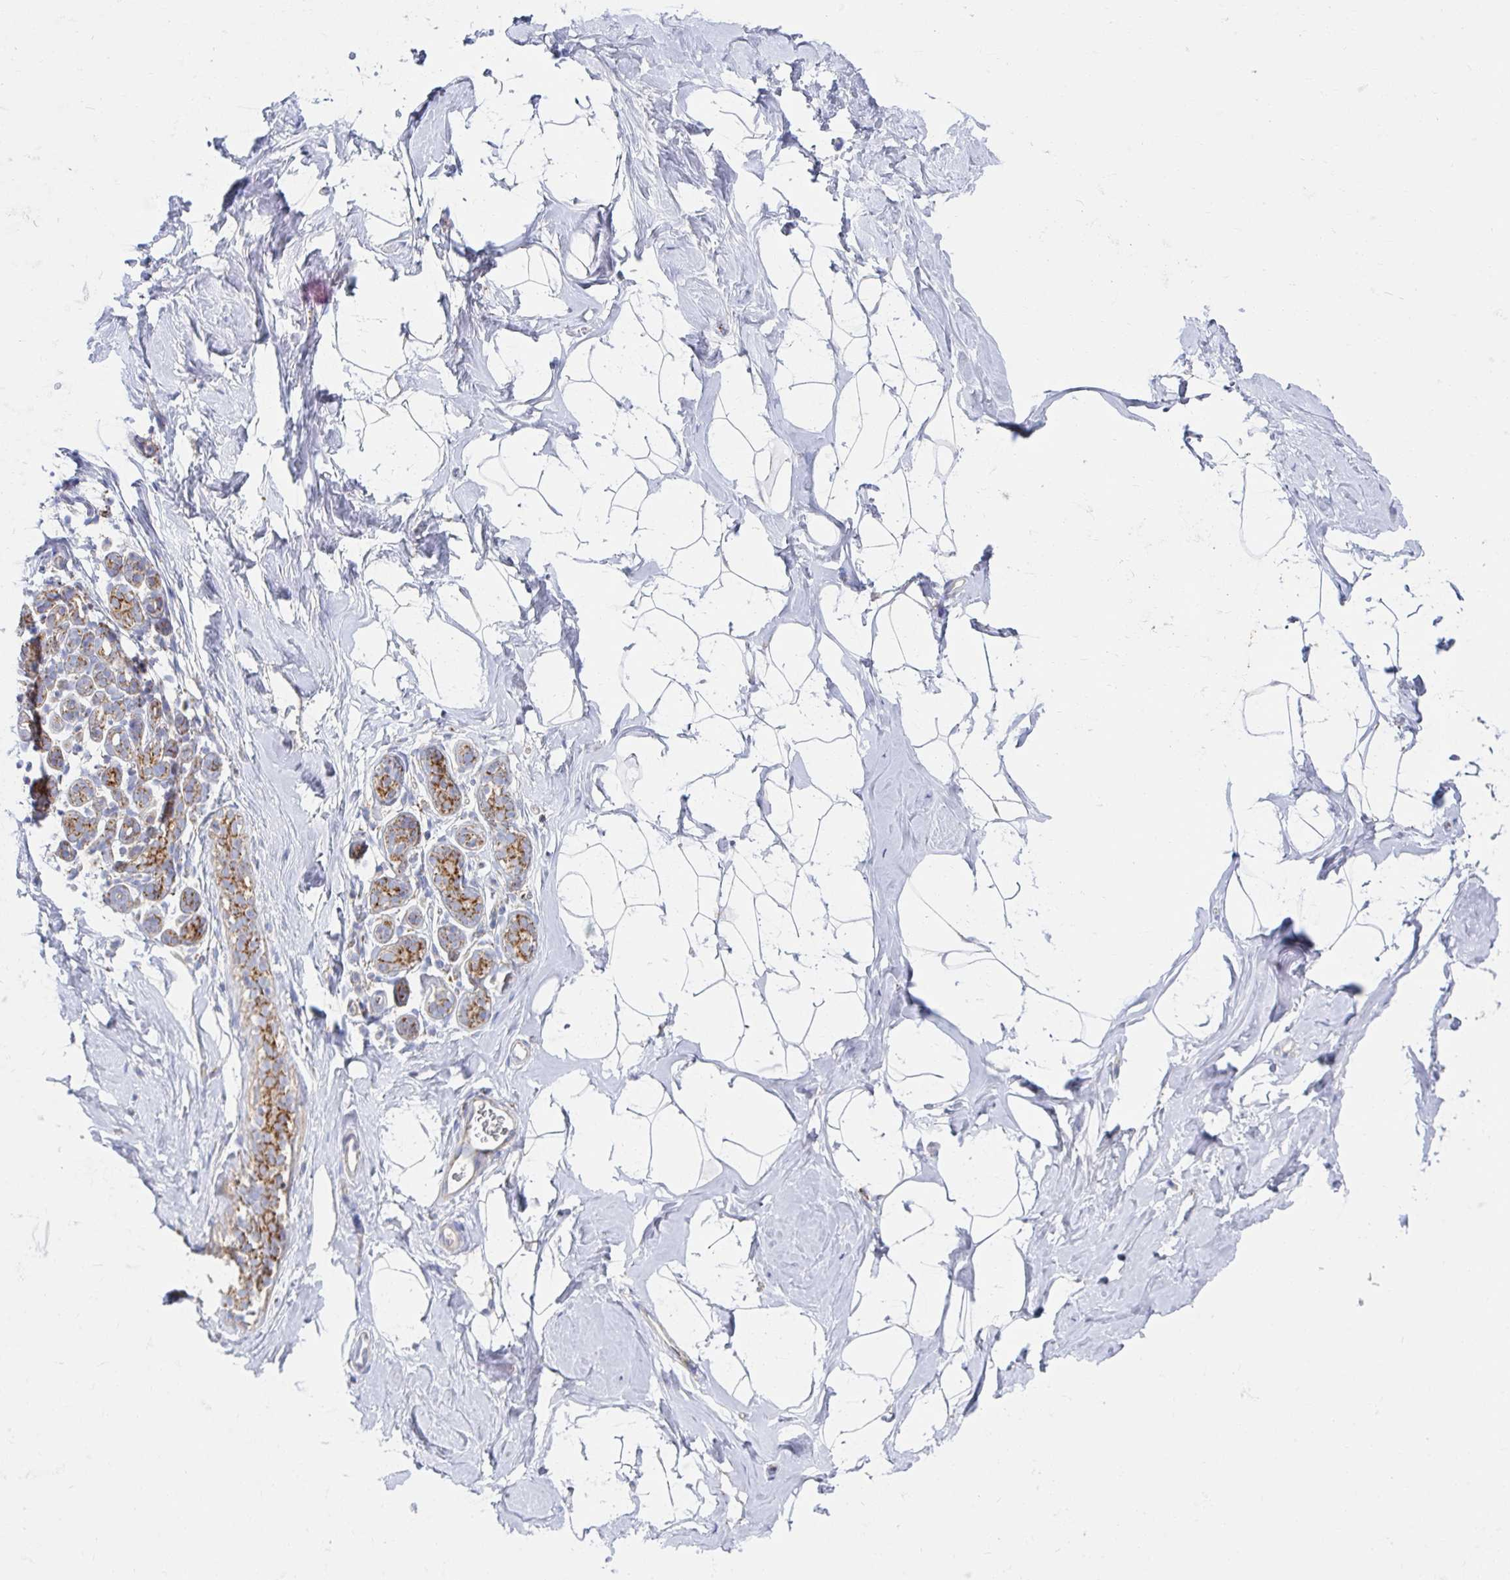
{"staining": {"intensity": "negative", "quantity": "none", "location": "none"}, "tissue": "breast", "cell_type": "Adipocytes", "image_type": "normal", "snomed": [{"axis": "morphology", "description": "Normal tissue, NOS"}, {"axis": "topography", "description": "Breast"}], "caption": "Immunohistochemistry (IHC) image of benign breast stained for a protein (brown), which exhibits no staining in adipocytes. The staining is performed using DAB brown chromogen with nuclei counter-stained in using hematoxylin.", "gene": "MAVS", "patient": {"sex": "female", "age": 32}}